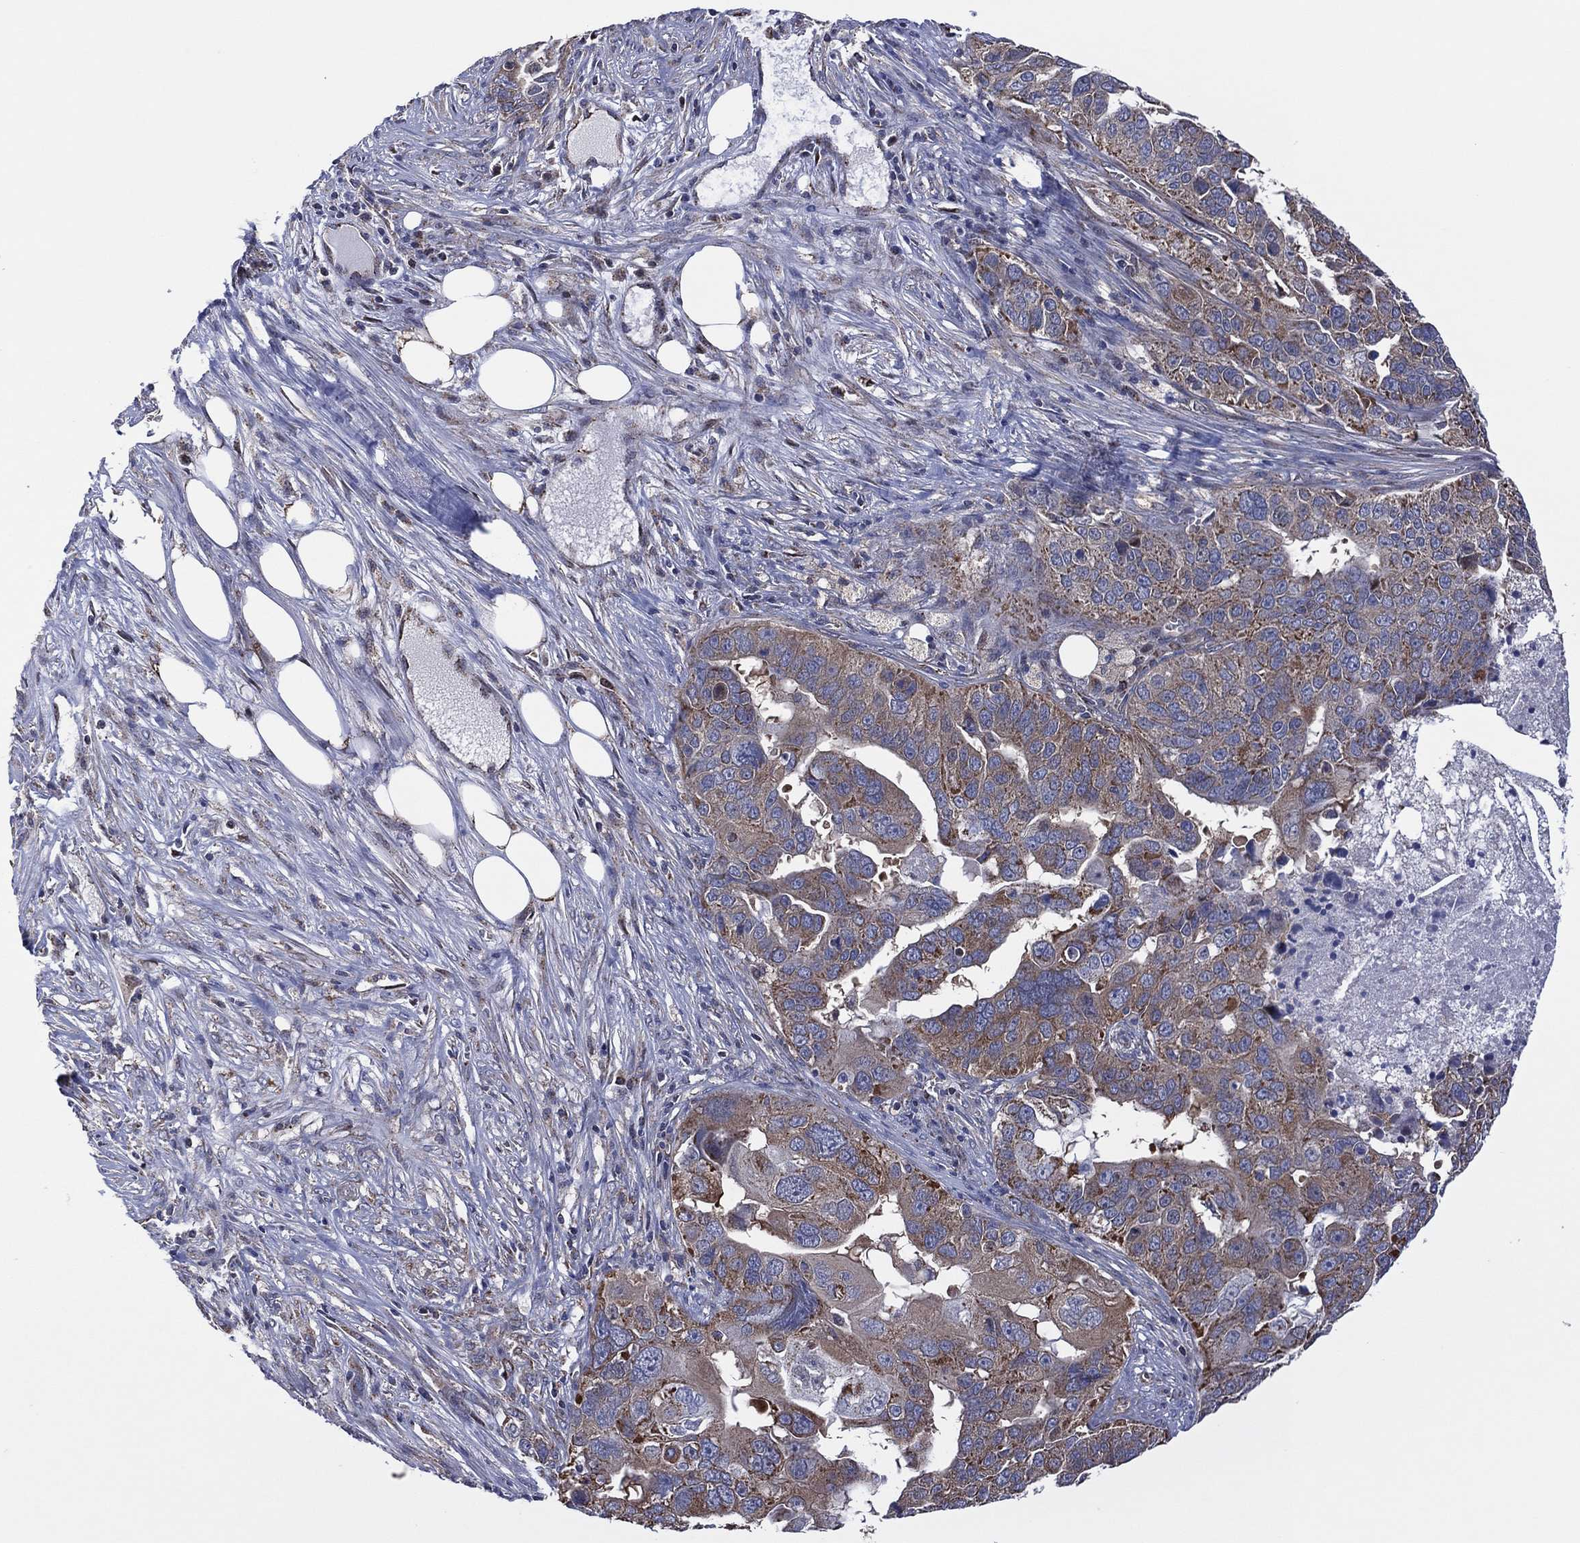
{"staining": {"intensity": "weak", "quantity": "25%-75%", "location": "cytoplasmic/membranous"}, "tissue": "ovarian cancer", "cell_type": "Tumor cells", "image_type": "cancer", "snomed": [{"axis": "morphology", "description": "Carcinoma, endometroid"}, {"axis": "topography", "description": "Soft tissue"}, {"axis": "topography", "description": "Ovary"}], "caption": "Weak cytoplasmic/membranous protein staining is identified in approximately 25%-75% of tumor cells in ovarian cancer.", "gene": "PIDD1", "patient": {"sex": "female", "age": 52}}